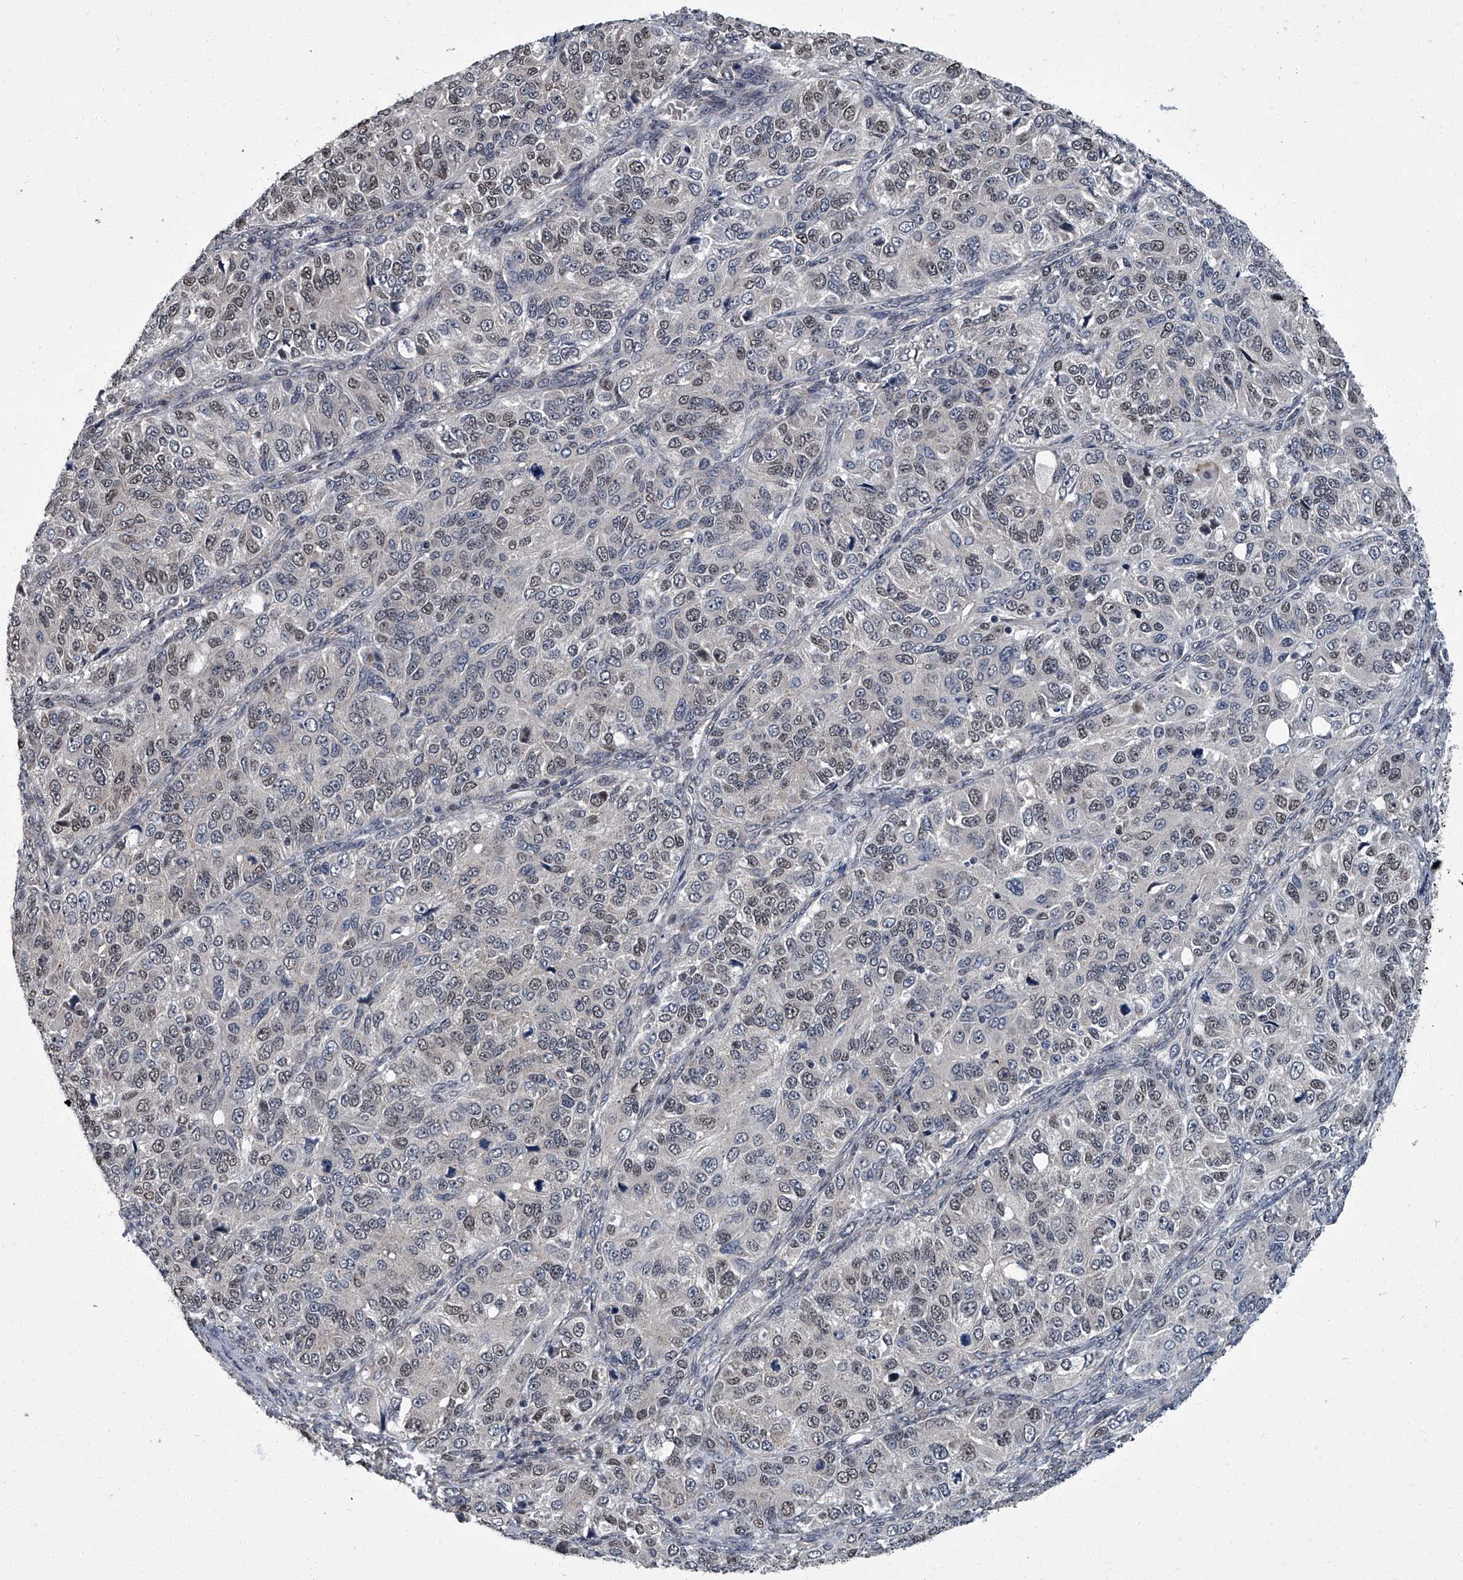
{"staining": {"intensity": "weak", "quantity": "25%-75%", "location": "nuclear"}, "tissue": "ovarian cancer", "cell_type": "Tumor cells", "image_type": "cancer", "snomed": [{"axis": "morphology", "description": "Carcinoma, endometroid"}, {"axis": "topography", "description": "Ovary"}], "caption": "Brown immunohistochemical staining in ovarian cancer (endometroid carcinoma) reveals weak nuclear positivity in approximately 25%-75% of tumor cells.", "gene": "ZNF274", "patient": {"sex": "female", "age": 51}}